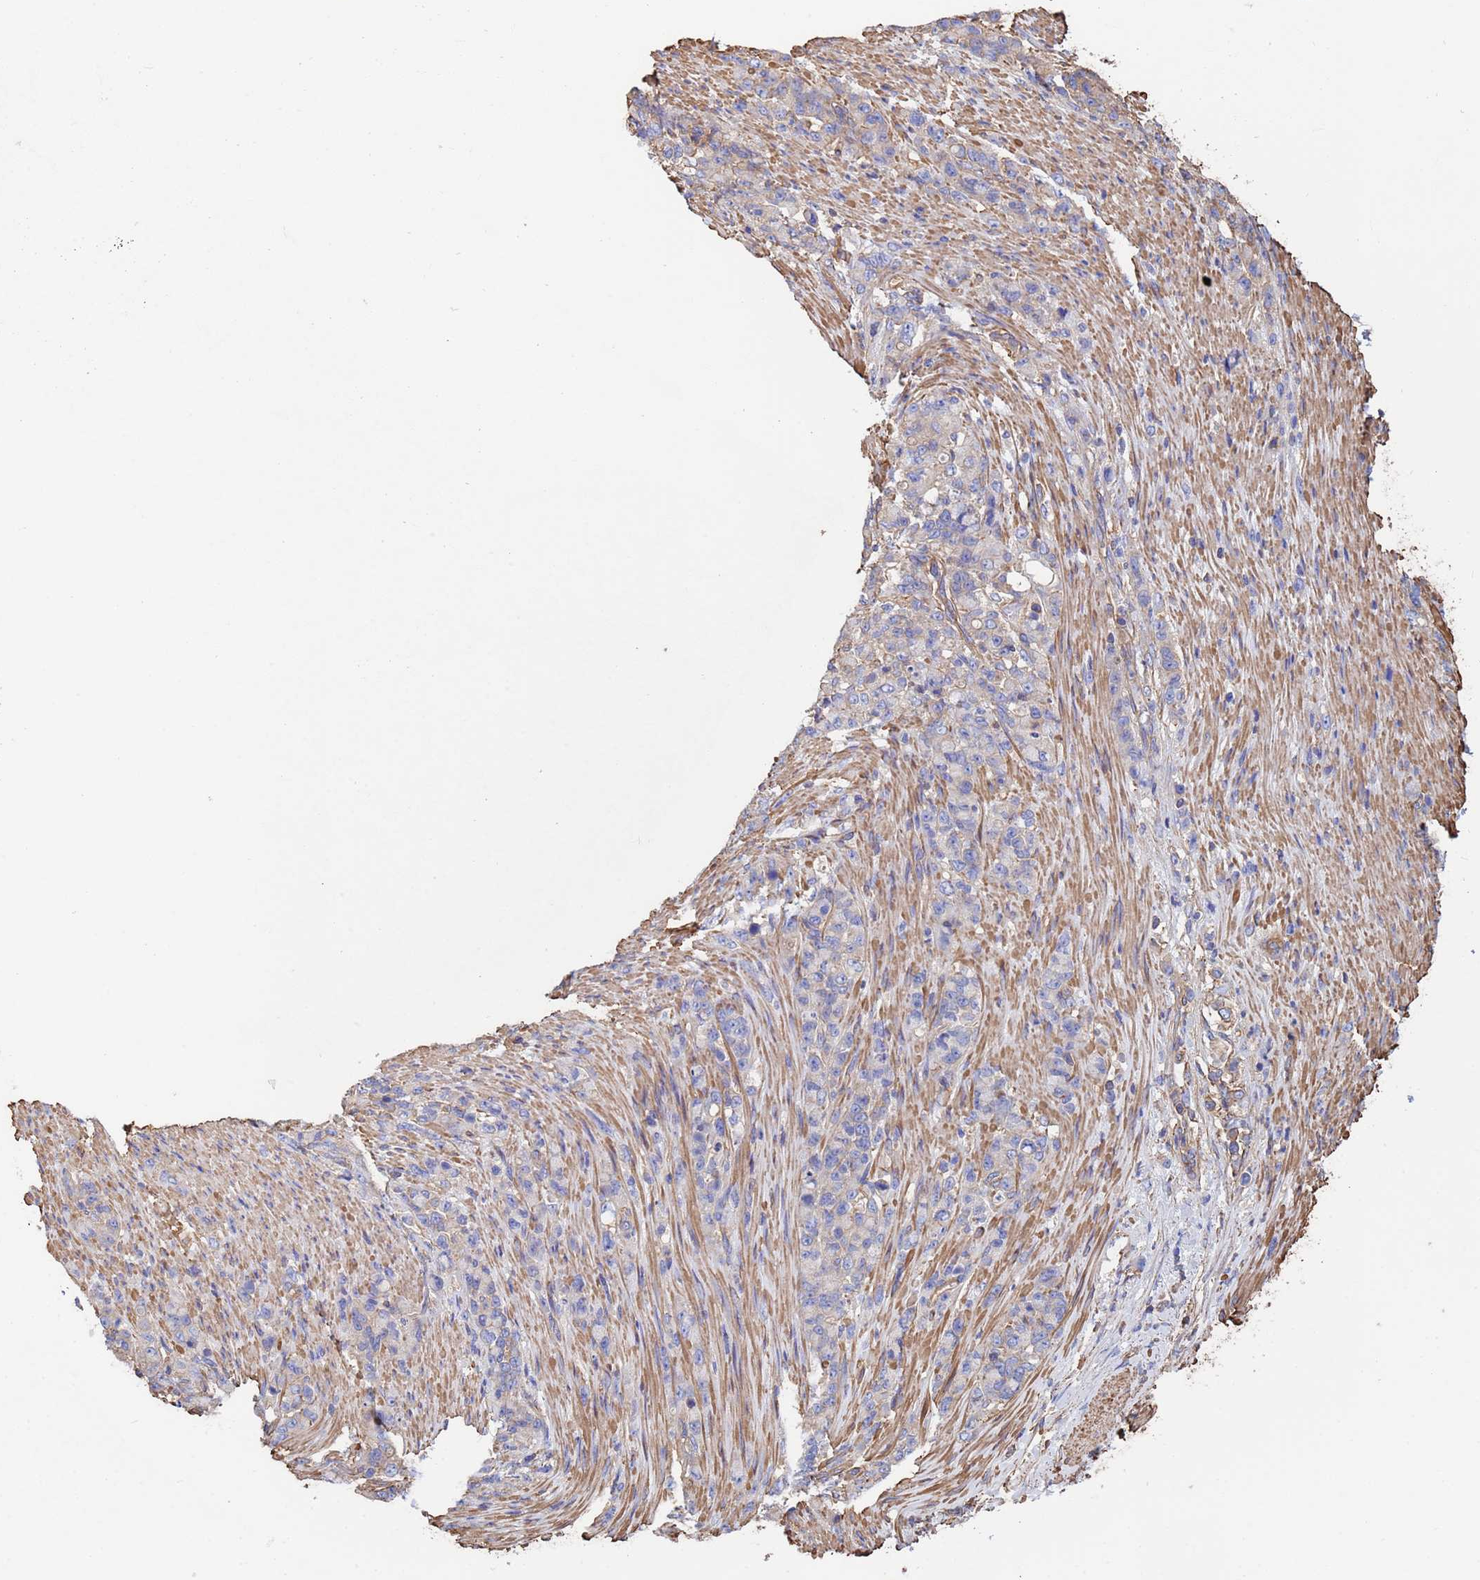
{"staining": {"intensity": "negative", "quantity": "none", "location": "none"}, "tissue": "stomach cancer", "cell_type": "Tumor cells", "image_type": "cancer", "snomed": [{"axis": "morphology", "description": "Normal tissue, NOS"}, {"axis": "morphology", "description": "Adenocarcinoma, NOS"}, {"axis": "topography", "description": "Stomach"}], "caption": "This is a photomicrograph of immunohistochemistry staining of stomach cancer, which shows no expression in tumor cells.", "gene": "MYL12A", "patient": {"sex": "female", "age": 79}}